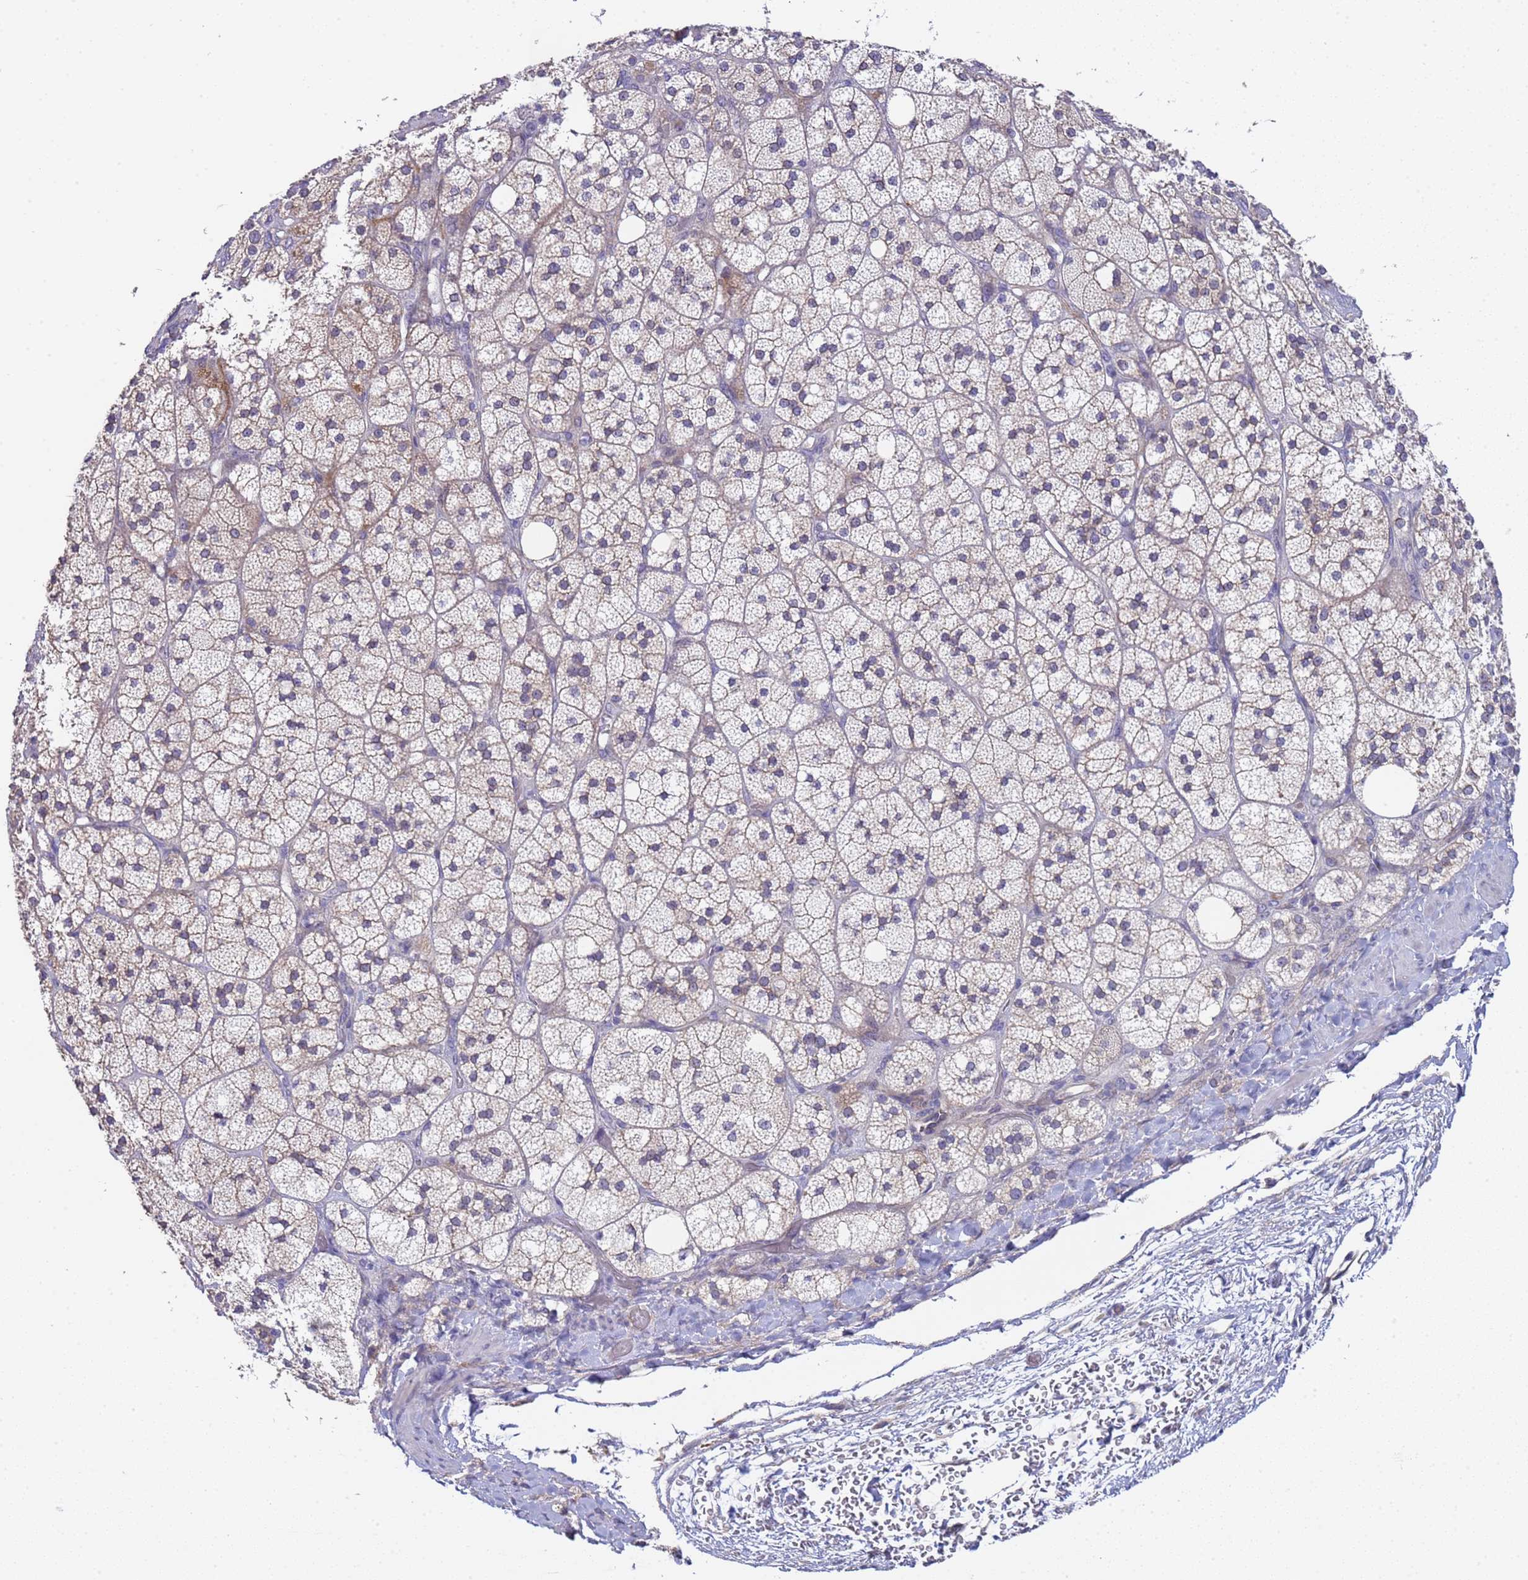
{"staining": {"intensity": "weak", "quantity": "<25%", "location": "cytoplasmic/membranous"}, "tissue": "adrenal gland", "cell_type": "Glandular cells", "image_type": "normal", "snomed": [{"axis": "morphology", "description": "Normal tissue, NOS"}, {"axis": "topography", "description": "Adrenal gland"}], "caption": "Adrenal gland was stained to show a protein in brown. There is no significant positivity in glandular cells. (DAB (3,3'-diaminobenzidine) immunohistochemistry (IHC), high magnification).", "gene": "TRMT10A", "patient": {"sex": "male", "age": 61}}